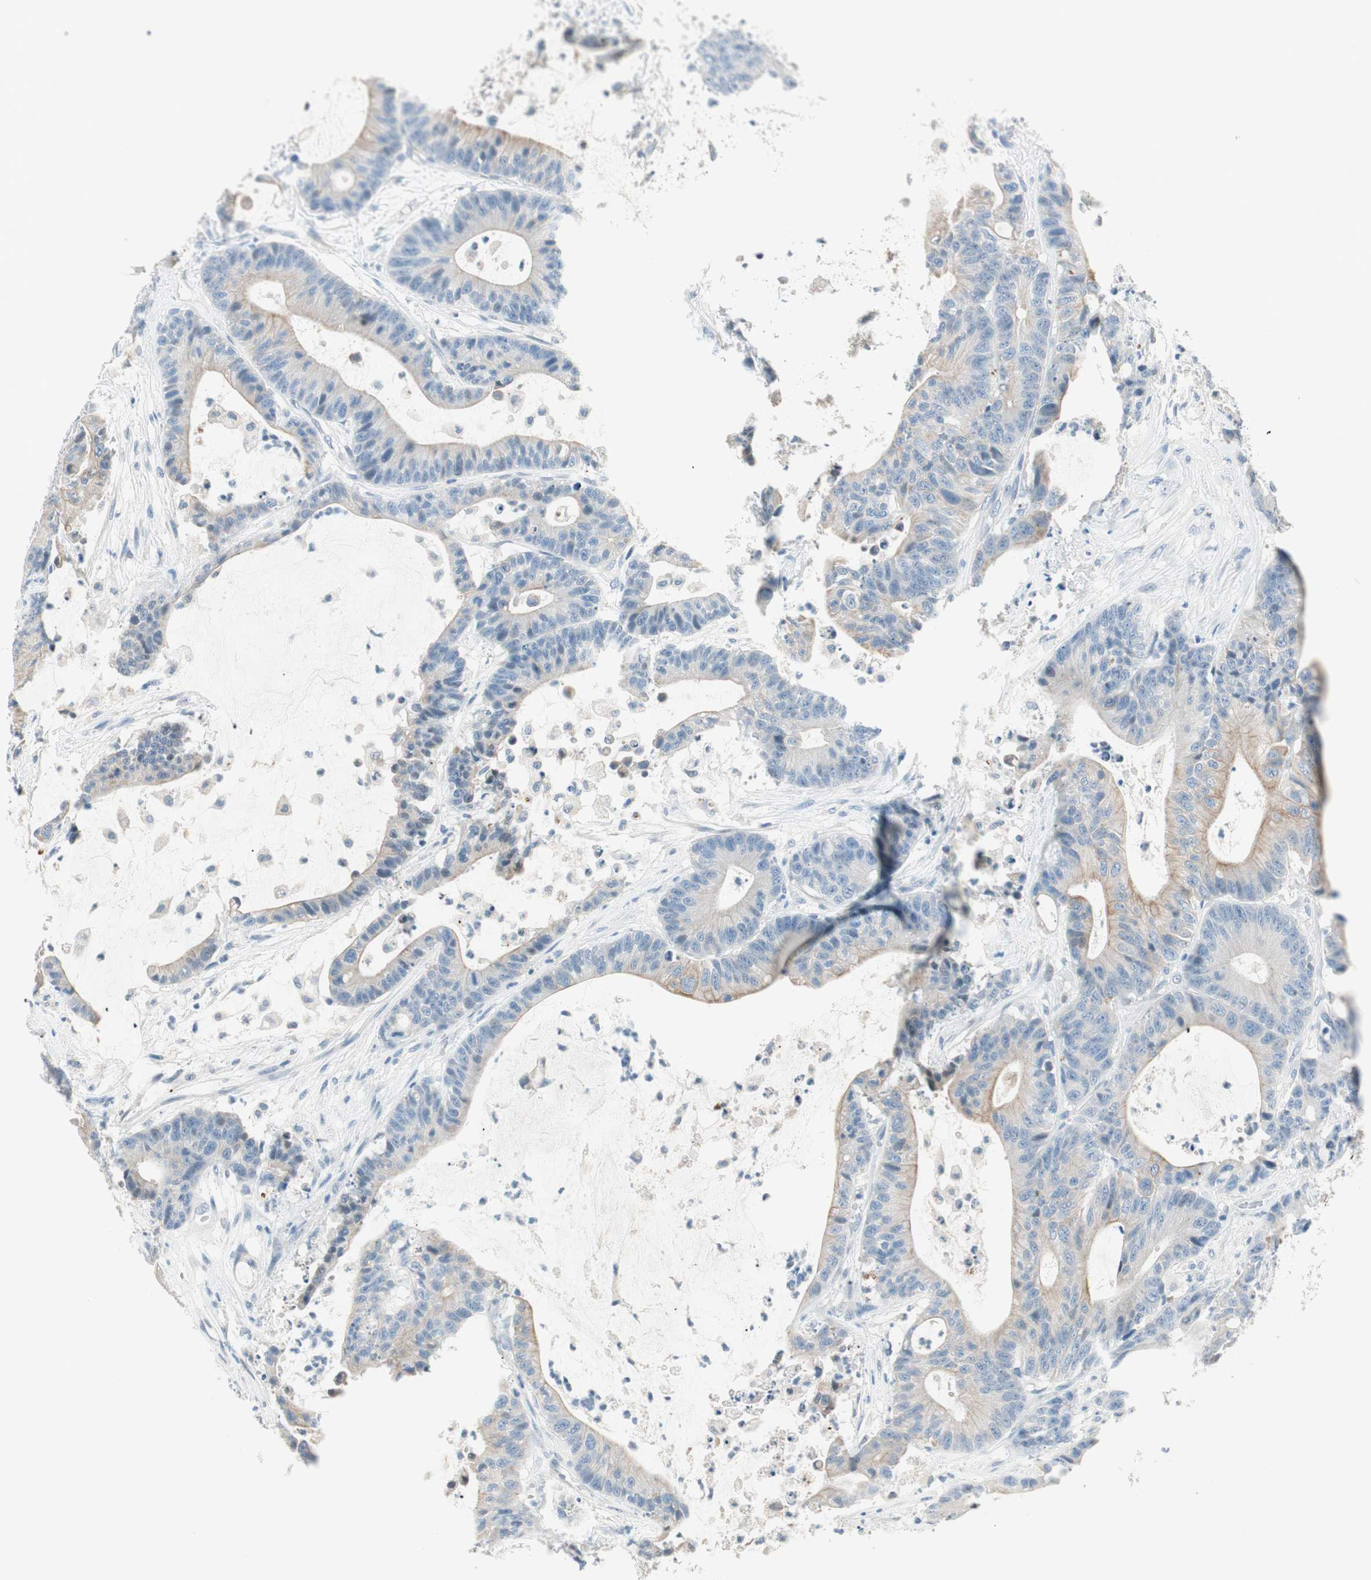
{"staining": {"intensity": "weak", "quantity": "25%-75%", "location": "cytoplasmic/membranous"}, "tissue": "colorectal cancer", "cell_type": "Tumor cells", "image_type": "cancer", "snomed": [{"axis": "morphology", "description": "Adenocarcinoma, NOS"}, {"axis": "topography", "description": "Colon"}], "caption": "Protein expression by immunohistochemistry displays weak cytoplasmic/membranous expression in approximately 25%-75% of tumor cells in colorectal cancer. Nuclei are stained in blue.", "gene": "GNAO1", "patient": {"sex": "female", "age": 84}}